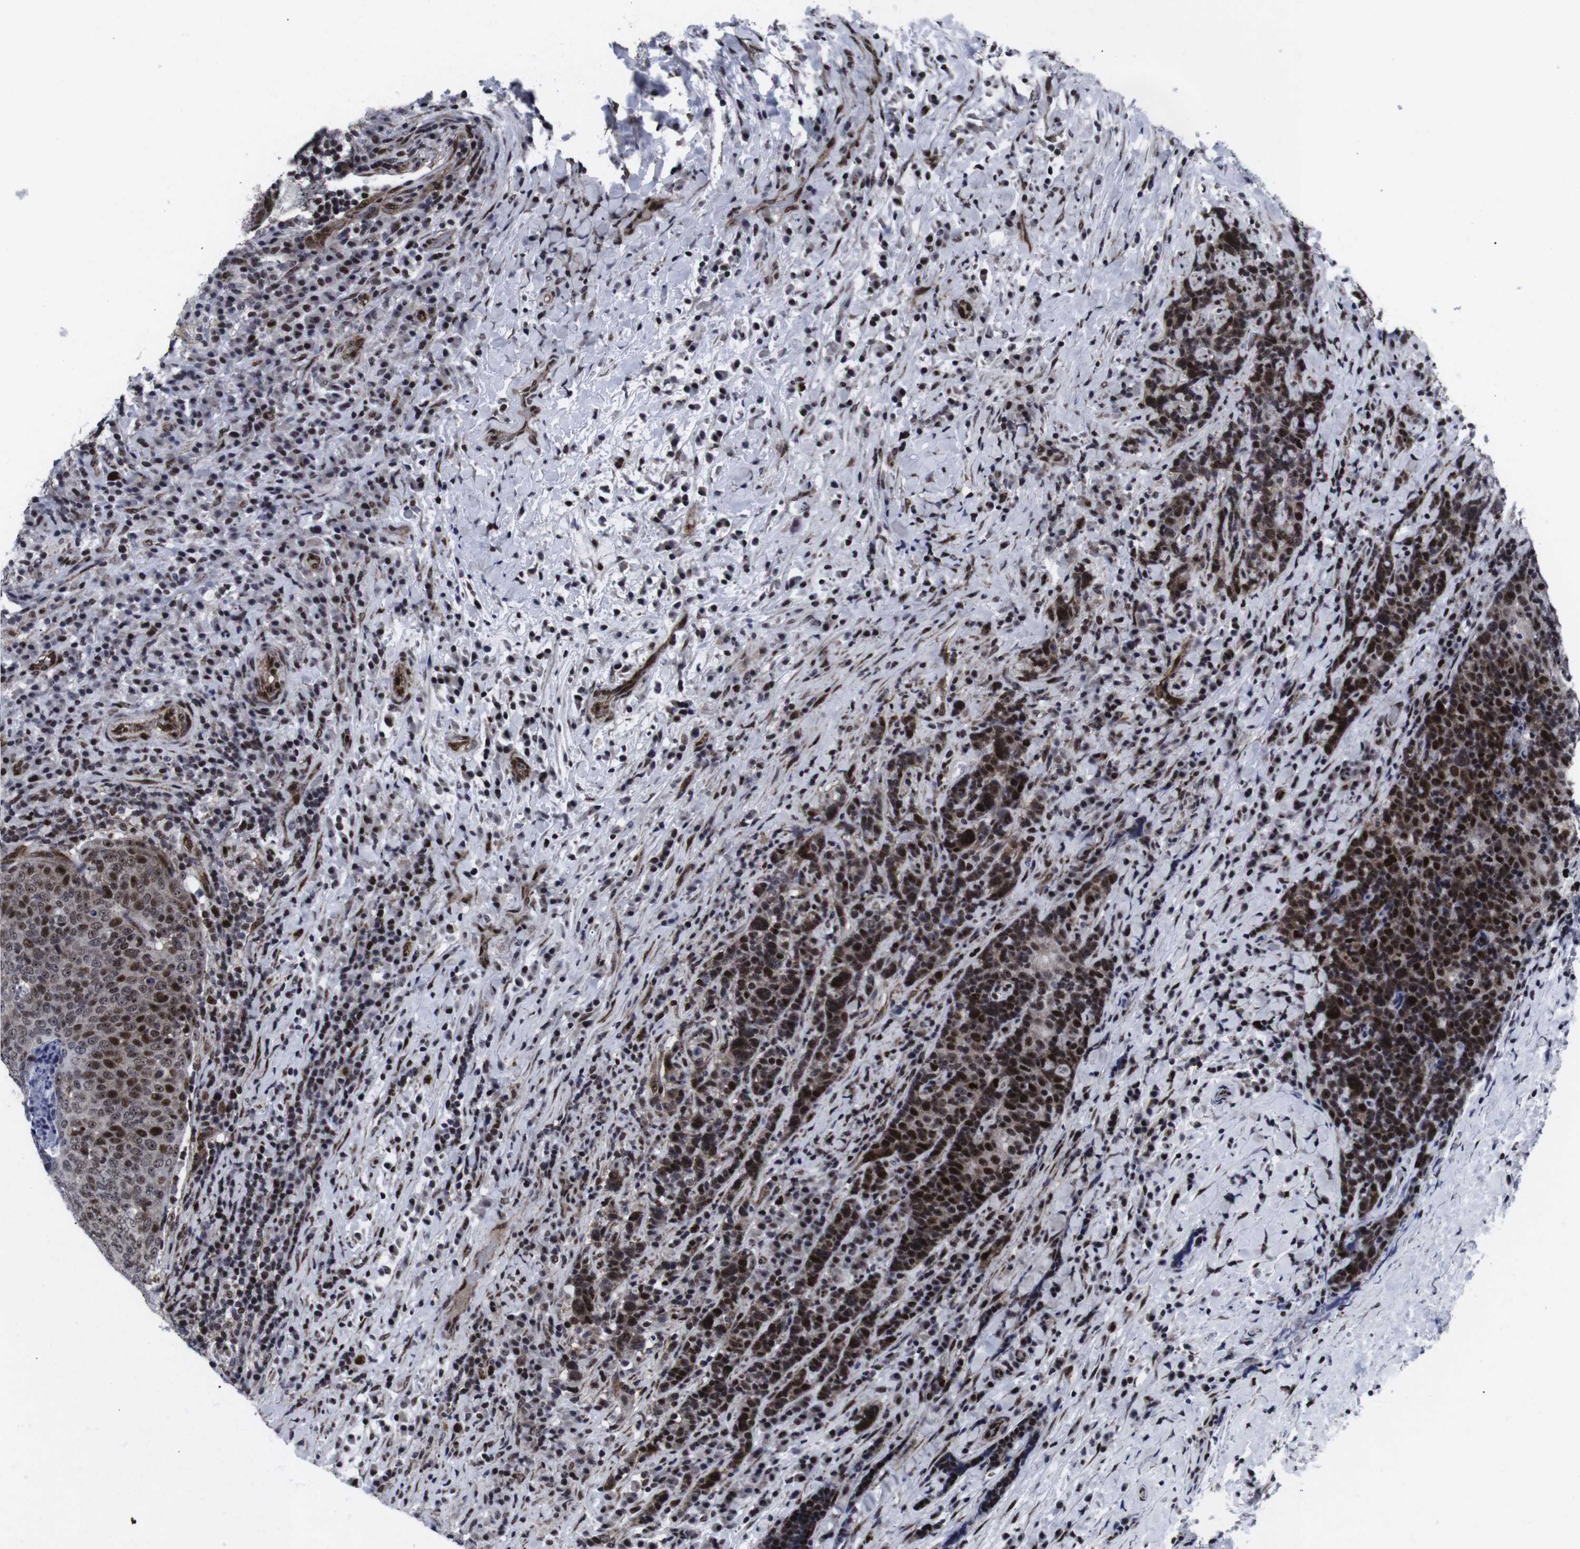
{"staining": {"intensity": "strong", "quantity": ">75%", "location": "nuclear"}, "tissue": "head and neck cancer", "cell_type": "Tumor cells", "image_type": "cancer", "snomed": [{"axis": "morphology", "description": "Squamous cell carcinoma, NOS"}, {"axis": "morphology", "description": "Squamous cell carcinoma, metastatic, NOS"}, {"axis": "topography", "description": "Lymph node"}, {"axis": "topography", "description": "Head-Neck"}], "caption": "Immunohistochemistry (IHC) micrograph of head and neck cancer (metastatic squamous cell carcinoma) stained for a protein (brown), which demonstrates high levels of strong nuclear positivity in about >75% of tumor cells.", "gene": "MLH1", "patient": {"sex": "male", "age": 62}}